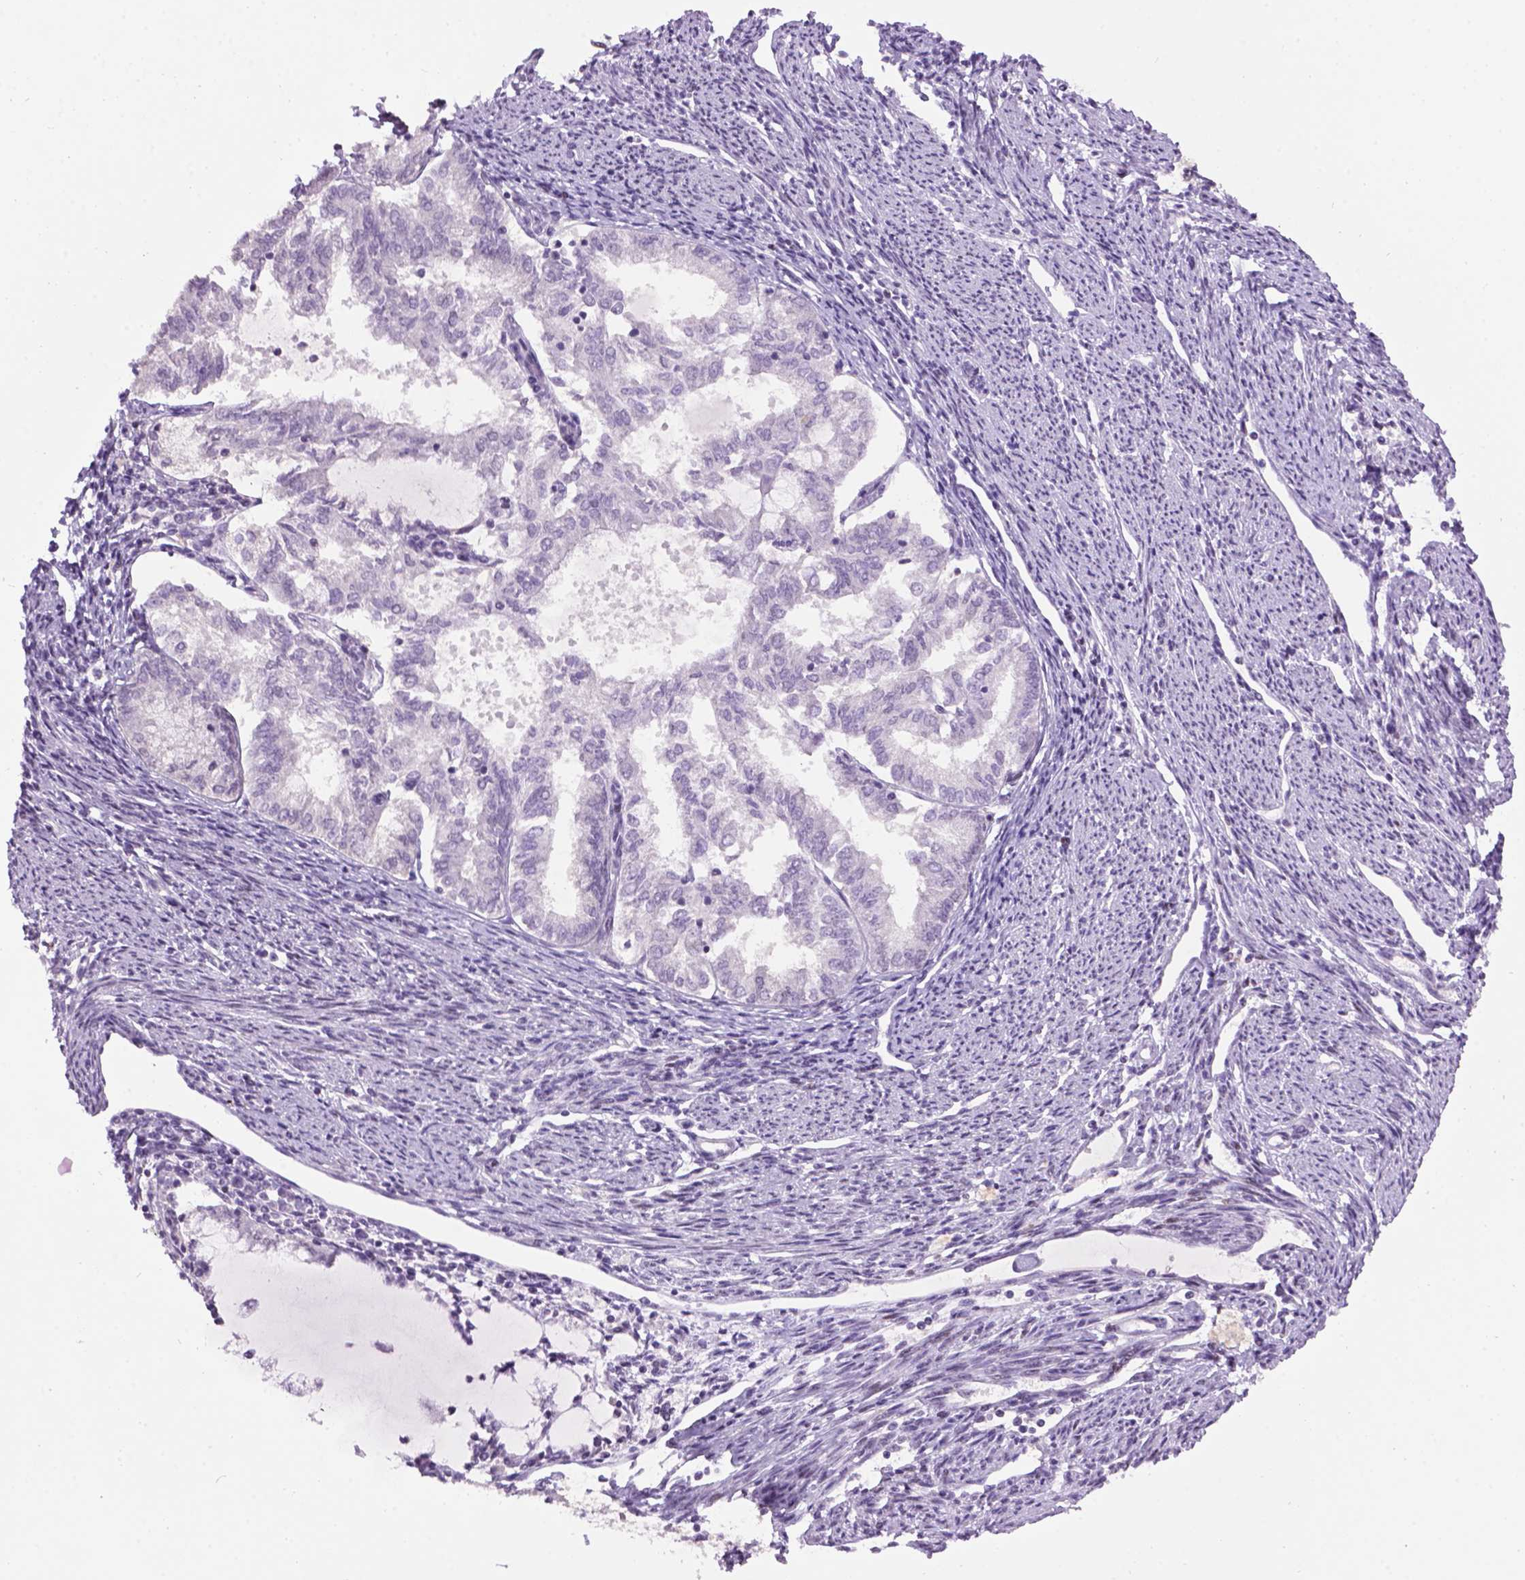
{"staining": {"intensity": "negative", "quantity": "none", "location": "none"}, "tissue": "endometrial cancer", "cell_type": "Tumor cells", "image_type": "cancer", "snomed": [{"axis": "morphology", "description": "Adenocarcinoma, NOS"}, {"axis": "topography", "description": "Endometrium"}], "caption": "IHC photomicrograph of neoplastic tissue: human adenocarcinoma (endometrial) stained with DAB (3,3'-diaminobenzidine) displays no significant protein positivity in tumor cells. (Immunohistochemistry, brightfield microscopy, high magnification).", "gene": "TH", "patient": {"sex": "female", "age": 79}}